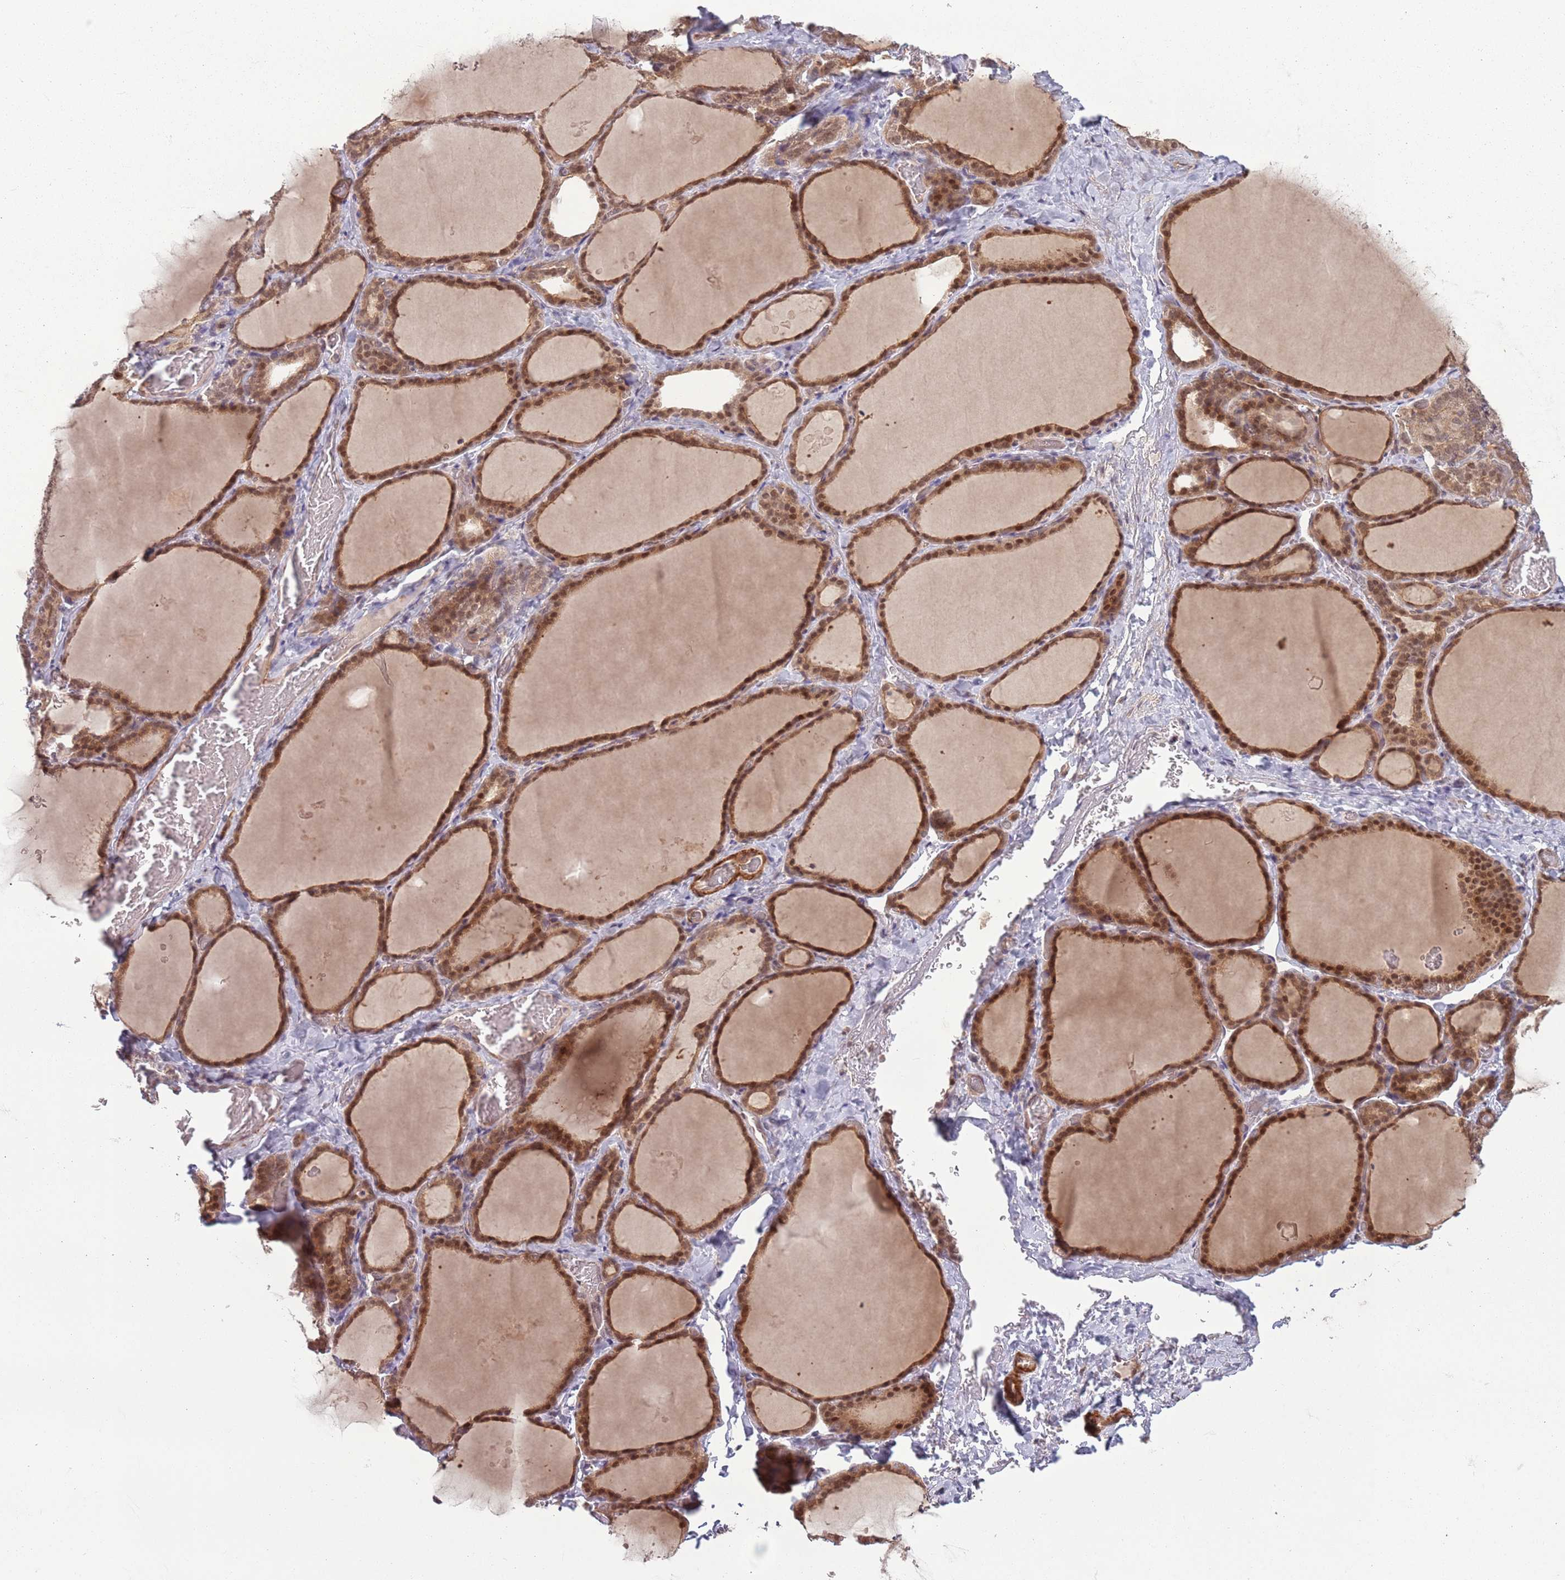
{"staining": {"intensity": "moderate", "quantity": ">75%", "location": "cytoplasmic/membranous,nuclear"}, "tissue": "thyroid gland", "cell_type": "Glandular cells", "image_type": "normal", "snomed": [{"axis": "morphology", "description": "Normal tissue, NOS"}, {"axis": "topography", "description": "Thyroid gland"}], "caption": "Immunohistochemical staining of unremarkable thyroid gland demonstrates medium levels of moderate cytoplasmic/membranous,nuclear positivity in approximately >75% of glandular cells.", "gene": "CCDC154", "patient": {"sex": "female", "age": 39}}